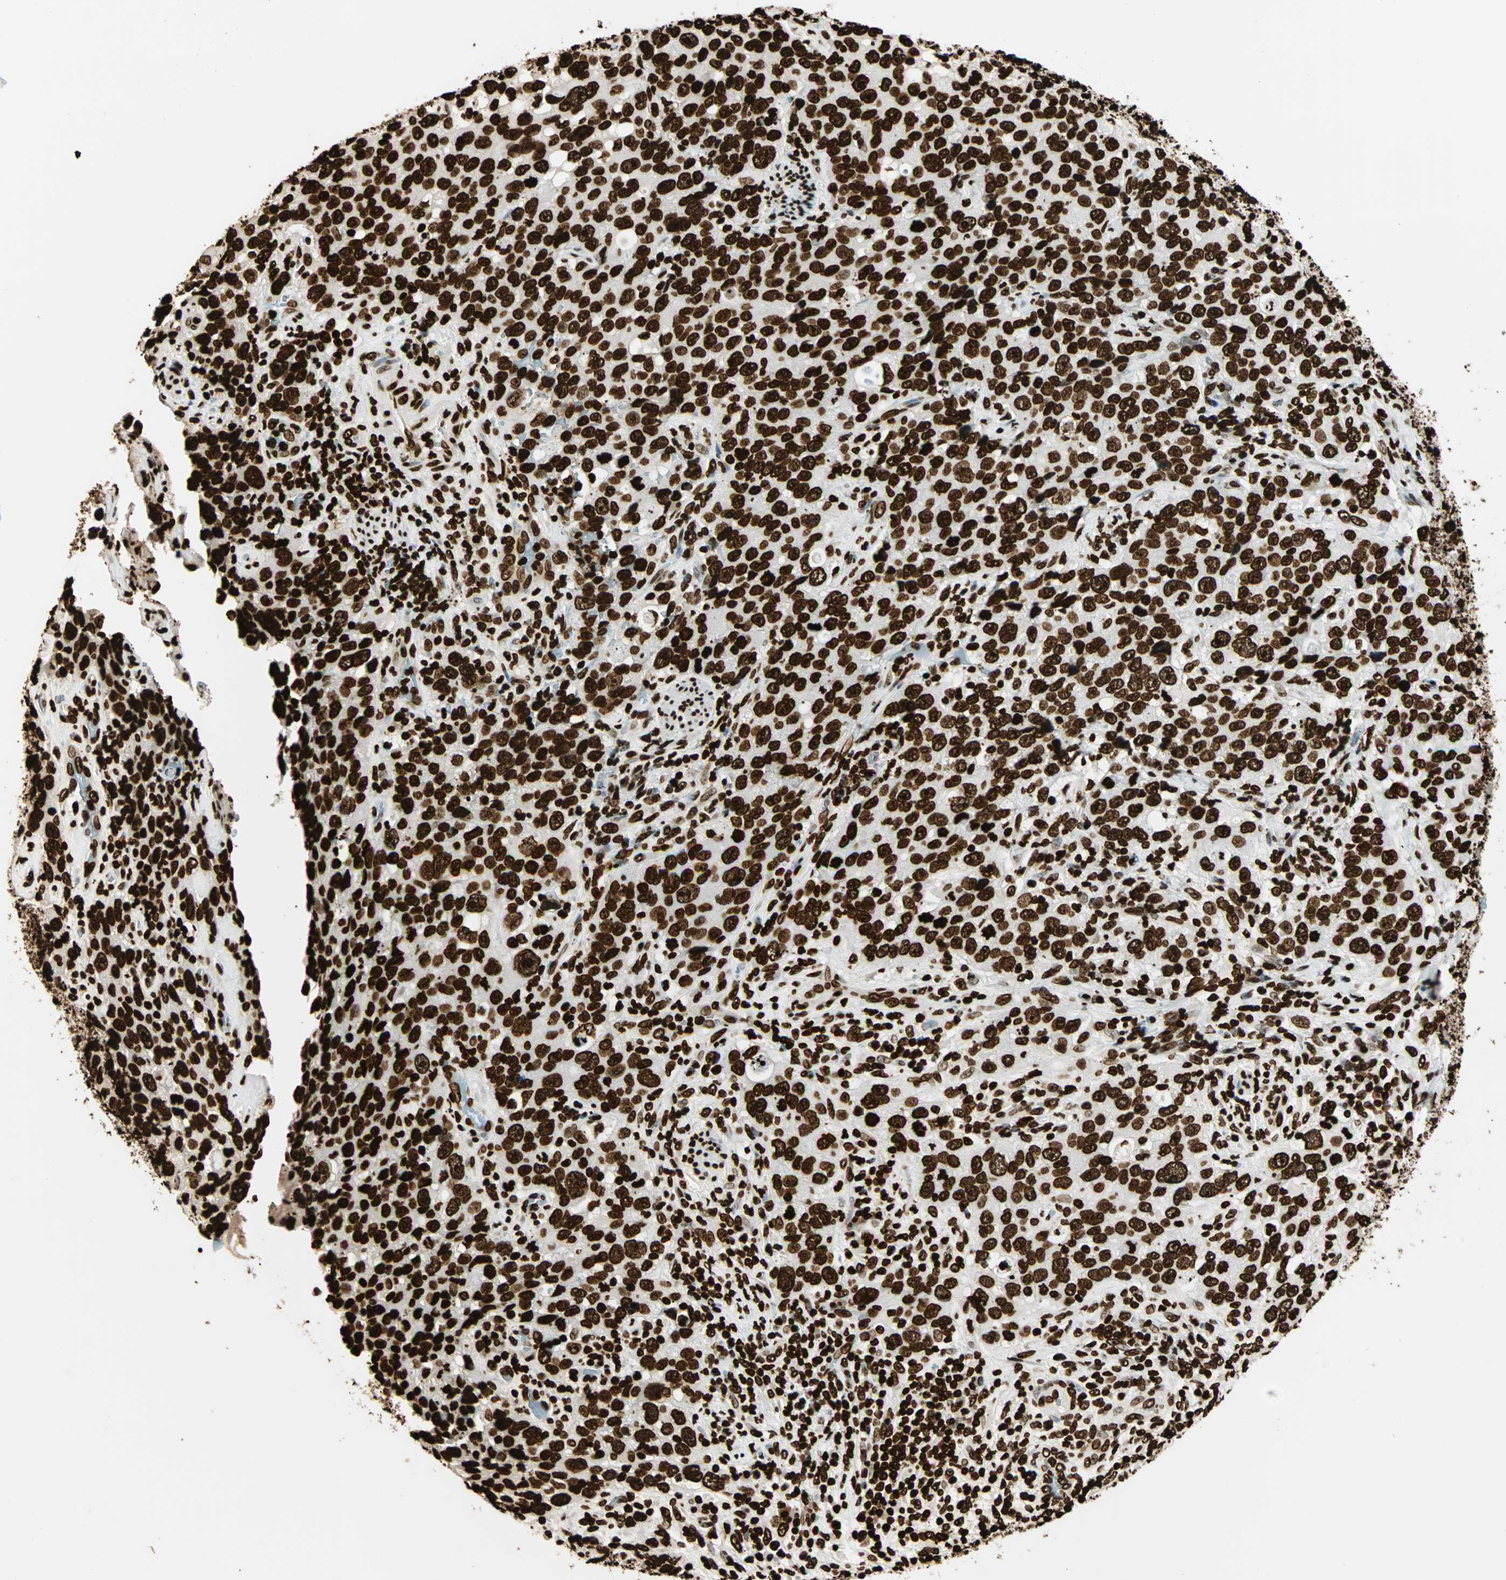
{"staining": {"intensity": "strong", "quantity": ">75%", "location": "nuclear"}, "tissue": "stomach cancer", "cell_type": "Tumor cells", "image_type": "cancer", "snomed": [{"axis": "morphology", "description": "Normal tissue, NOS"}, {"axis": "morphology", "description": "Adenocarcinoma, NOS"}, {"axis": "topography", "description": "Stomach"}], "caption": "Immunohistochemistry (IHC) (DAB) staining of human stomach cancer (adenocarcinoma) displays strong nuclear protein positivity in about >75% of tumor cells. (DAB (3,3'-diaminobenzidine) IHC, brown staining for protein, blue staining for nuclei).", "gene": "GLI2", "patient": {"sex": "male", "age": 48}}